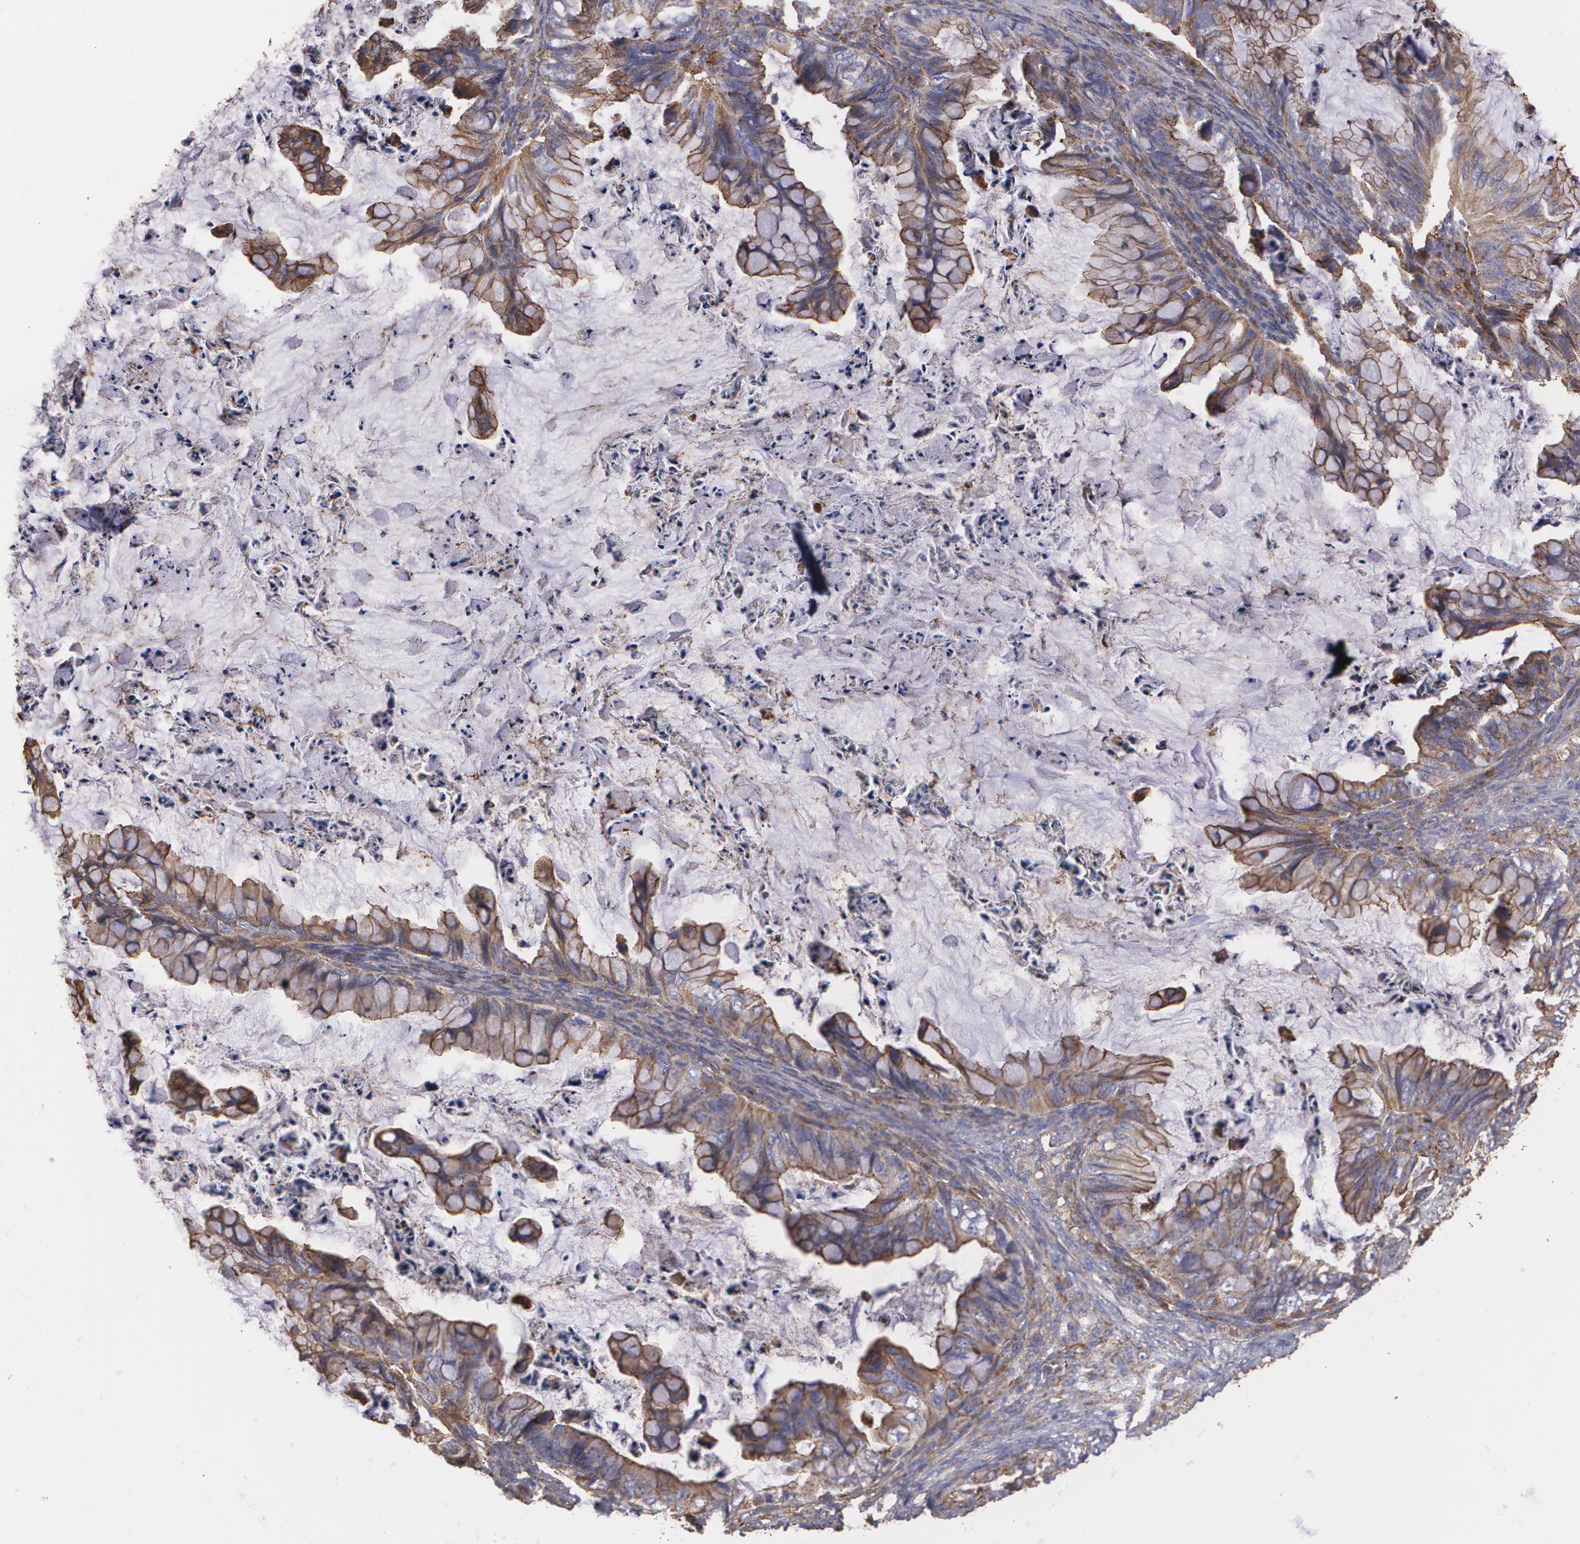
{"staining": {"intensity": "moderate", "quantity": ">75%", "location": "cytoplasmic/membranous"}, "tissue": "ovarian cancer", "cell_type": "Tumor cells", "image_type": "cancer", "snomed": [{"axis": "morphology", "description": "Cystadenocarcinoma, mucinous, NOS"}, {"axis": "topography", "description": "Ovary"}], "caption": "Protein analysis of ovarian cancer tissue demonstrates moderate cytoplasmic/membranous expression in approximately >75% of tumor cells. The staining was performed using DAB (3,3'-diaminobenzidine) to visualize the protein expression in brown, while the nuclei were stained in blue with hematoxylin (Magnification: 20x).", "gene": "TJP1", "patient": {"sex": "female", "age": 36}}